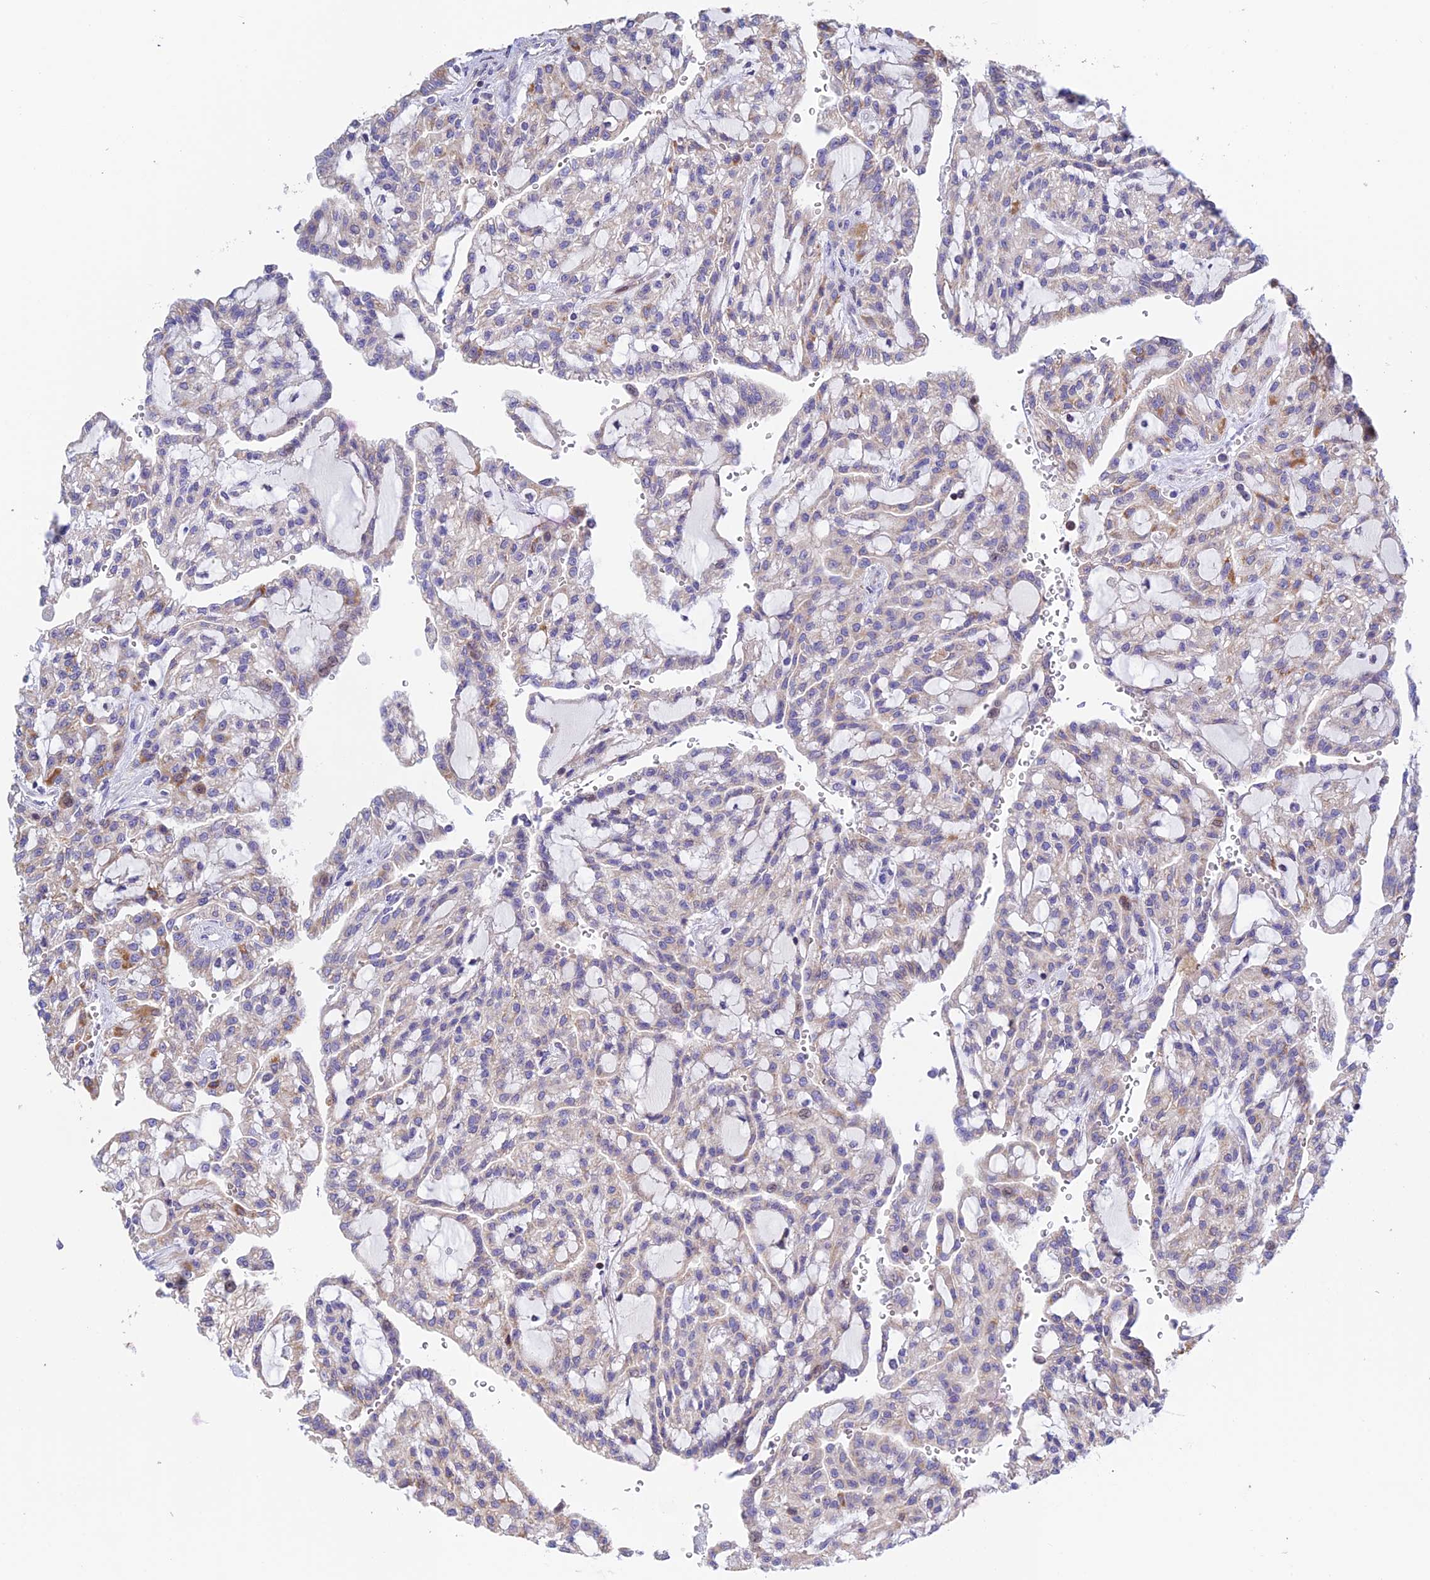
{"staining": {"intensity": "moderate", "quantity": "<25%", "location": "cytoplasmic/membranous"}, "tissue": "renal cancer", "cell_type": "Tumor cells", "image_type": "cancer", "snomed": [{"axis": "morphology", "description": "Adenocarcinoma, NOS"}, {"axis": "topography", "description": "Kidney"}], "caption": "The immunohistochemical stain shows moderate cytoplasmic/membranous expression in tumor cells of renal adenocarcinoma tissue.", "gene": "PRIM1", "patient": {"sex": "male", "age": 63}}